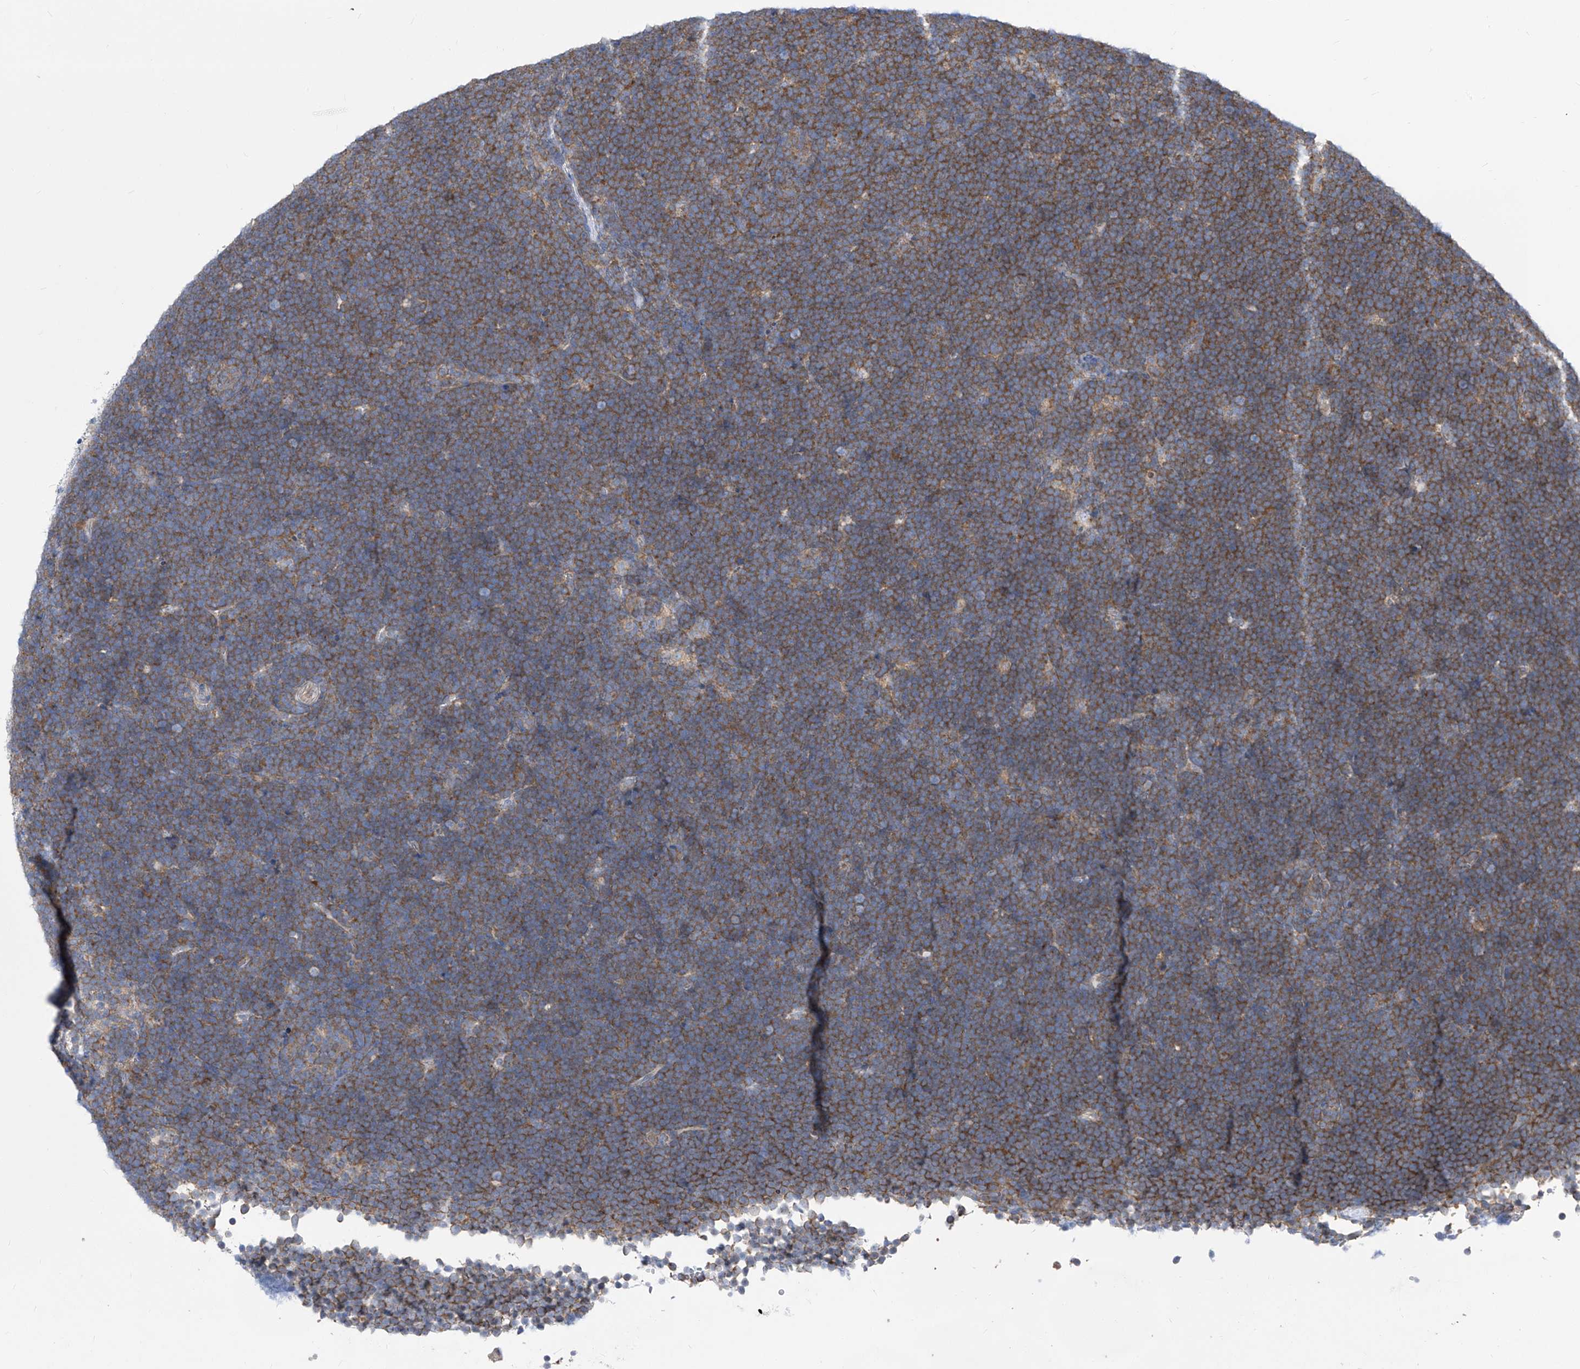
{"staining": {"intensity": "moderate", "quantity": "25%-75%", "location": "cytoplasmic/membranous"}, "tissue": "lymphoma", "cell_type": "Tumor cells", "image_type": "cancer", "snomed": [{"axis": "morphology", "description": "Malignant lymphoma, non-Hodgkin's type, High grade"}, {"axis": "topography", "description": "Lymph node"}], "caption": "Lymphoma stained with a protein marker displays moderate staining in tumor cells.", "gene": "EIF3M", "patient": {"sex": "male", "age": 13}}